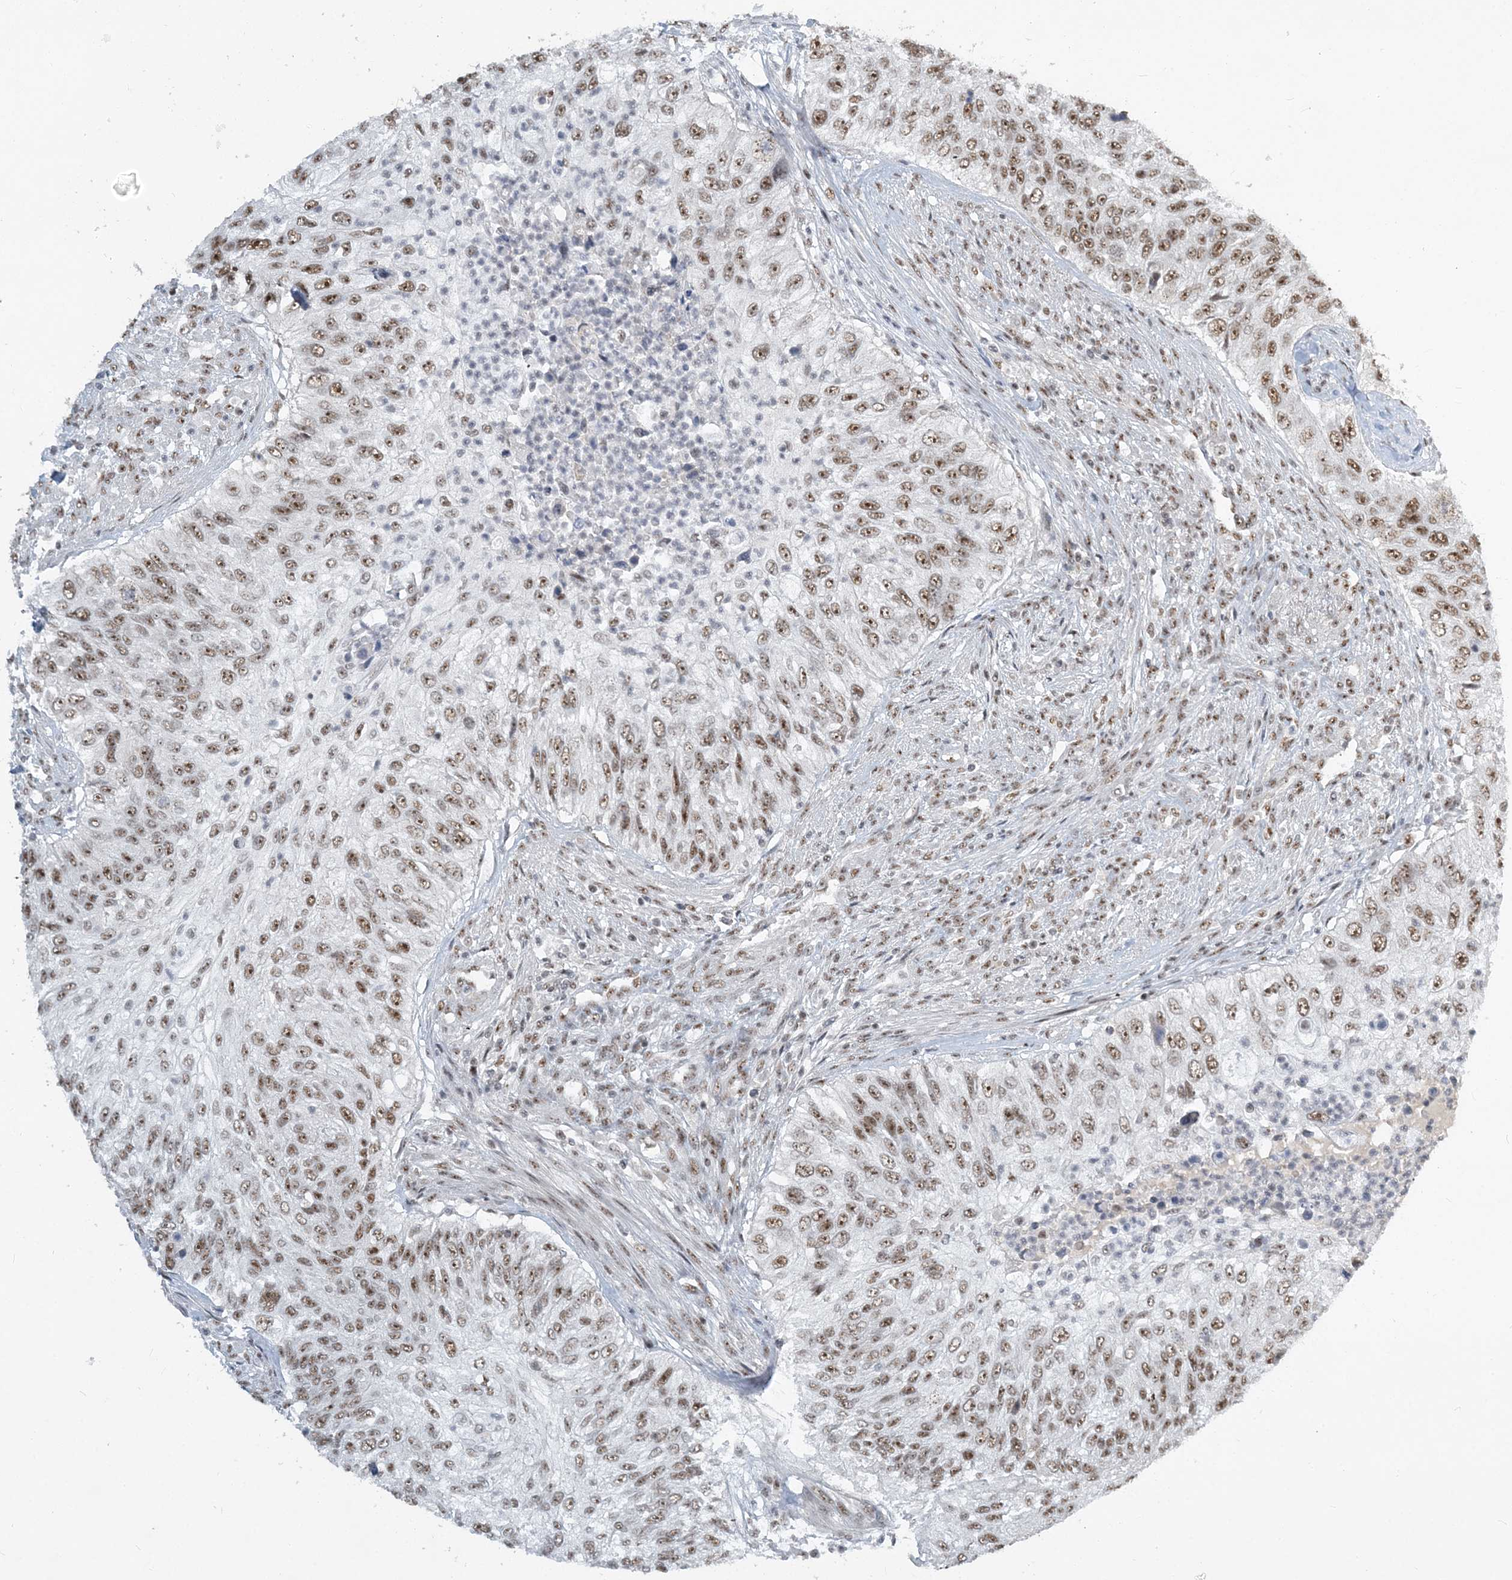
{"staining": {"intensity": "moderate", "quantity": ">75%", "location": "nuclear"}, "tissue": "urothelial cancer", "cell_type": "Tumor cells", "image_type": "cancer", "snomed": [{"axis": "morphology", "description": "Urothelial carcinoma, High grade"}, {"axis": "topography", "description": "Urinary bladder"}], "caption": "Immunohistochemistry (IHC) of human urothelial cancer reveals medium levels of moderate nuclear positivity in about >75% of tumor cells.", "gene": "PLRG1", "patient": {"sex": "female", "age": 60}}